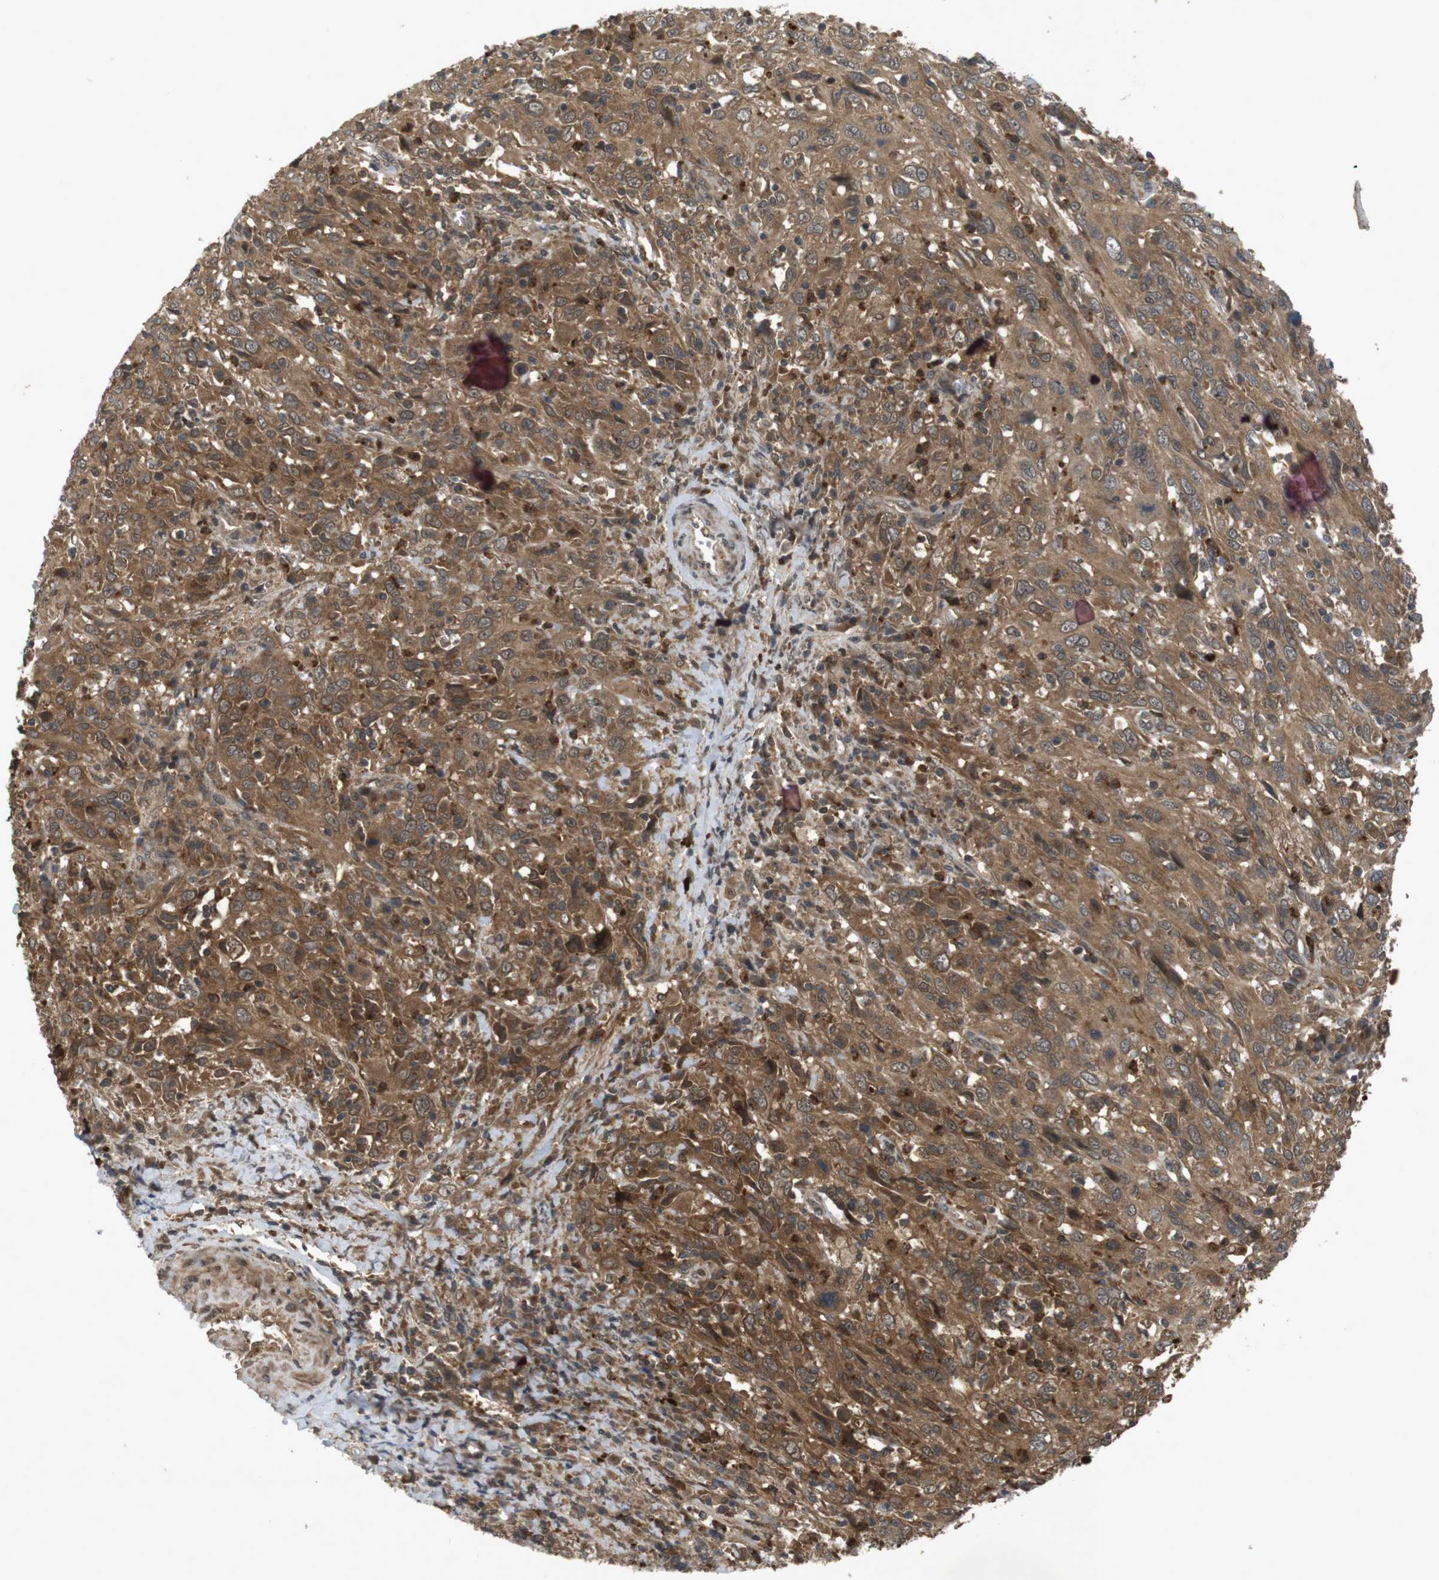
{"staining": {"intensity": "moderate", "quantity": ">75%", "location": "cytoplasmic/membranous"}, "tissue": "cervical cancer", "cell_type": "Tumor cells", "image_type": "cancer", "snomed": [{"axis": "morphology", "description": "Squamous cell carcinoma, NOS"}, {"axis": "topography", "description": "Cervix"}], "caption": "Human squamous cell carcinoma (cervical) stained for a protein (brown) exhibits moderate cytoplasmic/membranous positive expression in approximately >75% of tumor cells.", "gene": "NFKBIE", "patient": {"sex": "female", "age": 46}}